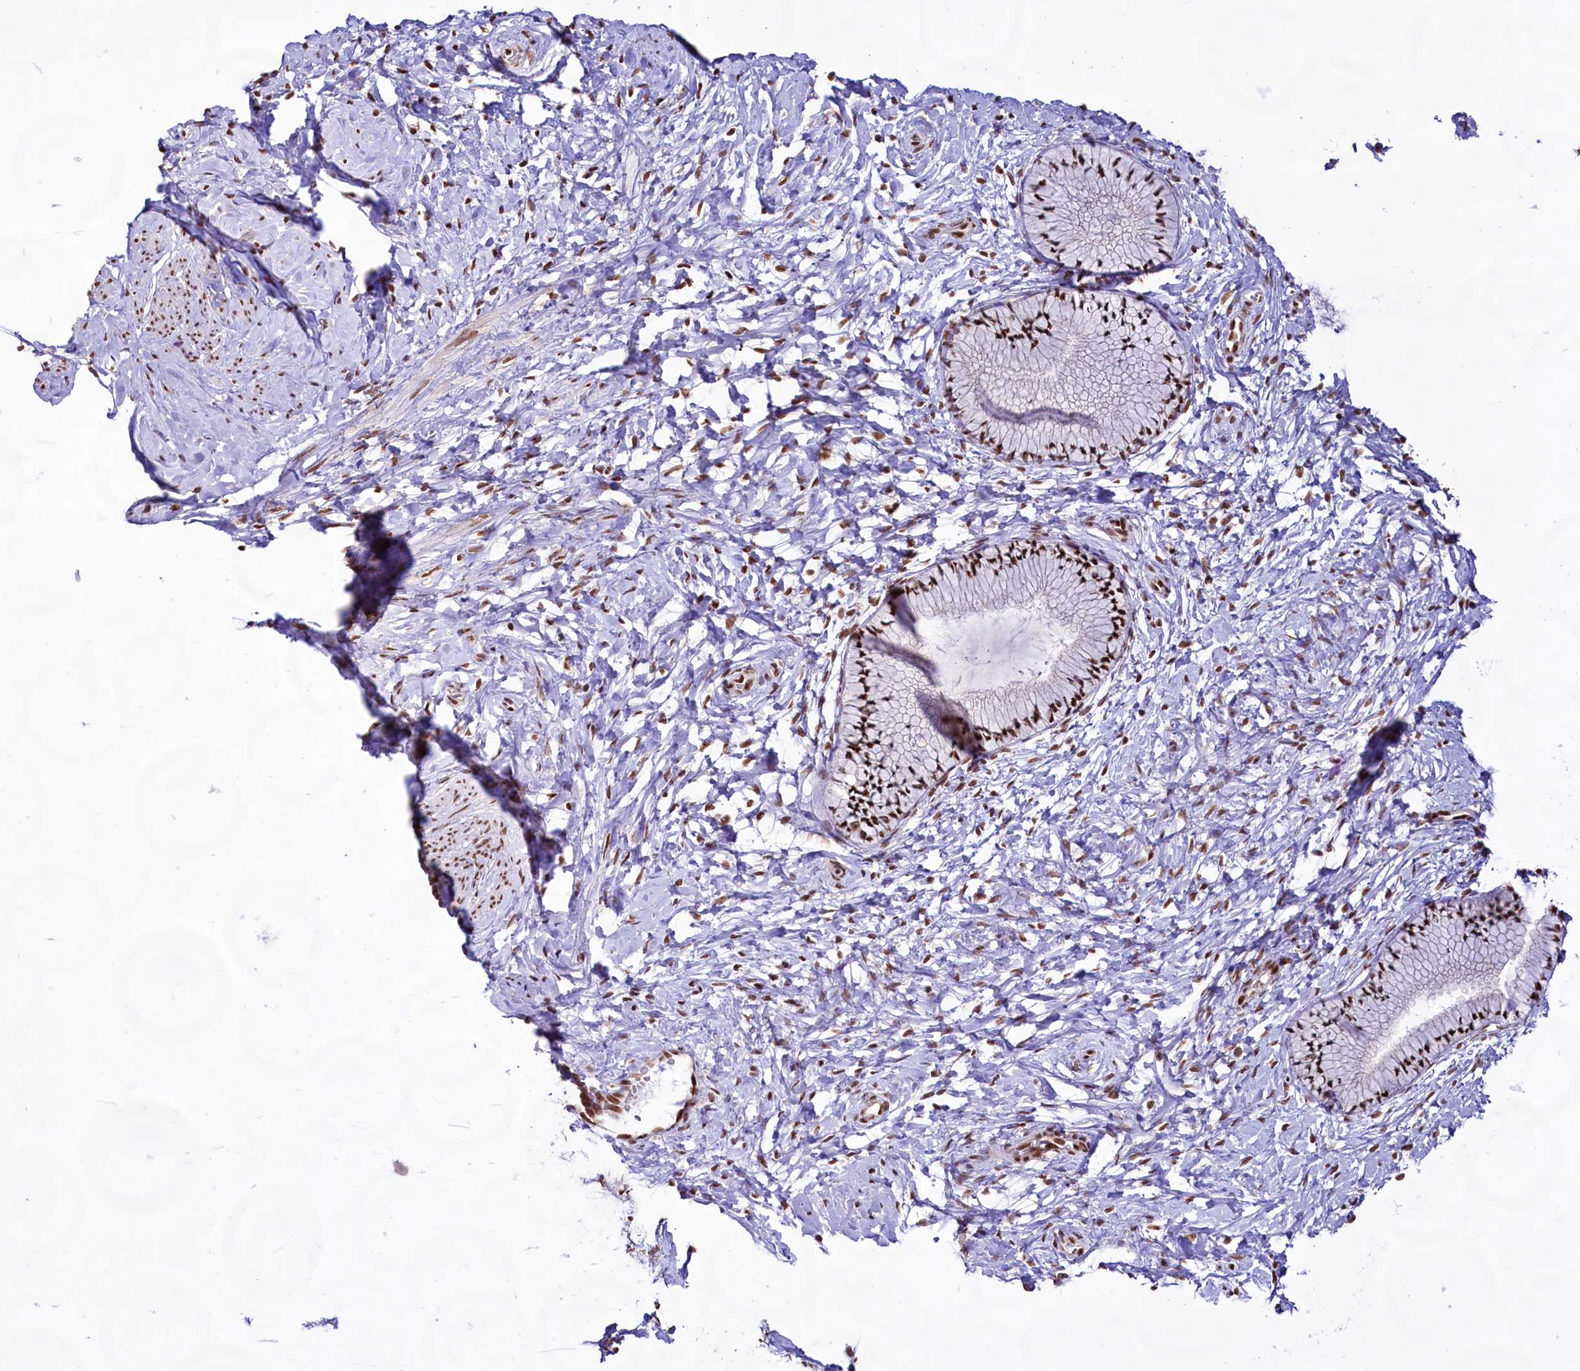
{"staining": {"intensity": "strong", "quantity": ">75%", "location": "nuclear"}, "tissue": "cervix", "cell_type": "Glandular cells", "image_type": "normal", "snomed": [{"axis": "morphology", "description": "Normal tissue, NOS"}, {"axis": "topography", "description": "Cervix"}], "caption": "Cervix stained for a protein reveals strong nuclear positivity in glandular cells. The protein of interest is shown in brown color, while the nuclei are stained blue.", "gene": "HIRA", "patient": {"sex": "female", "age": 33}}